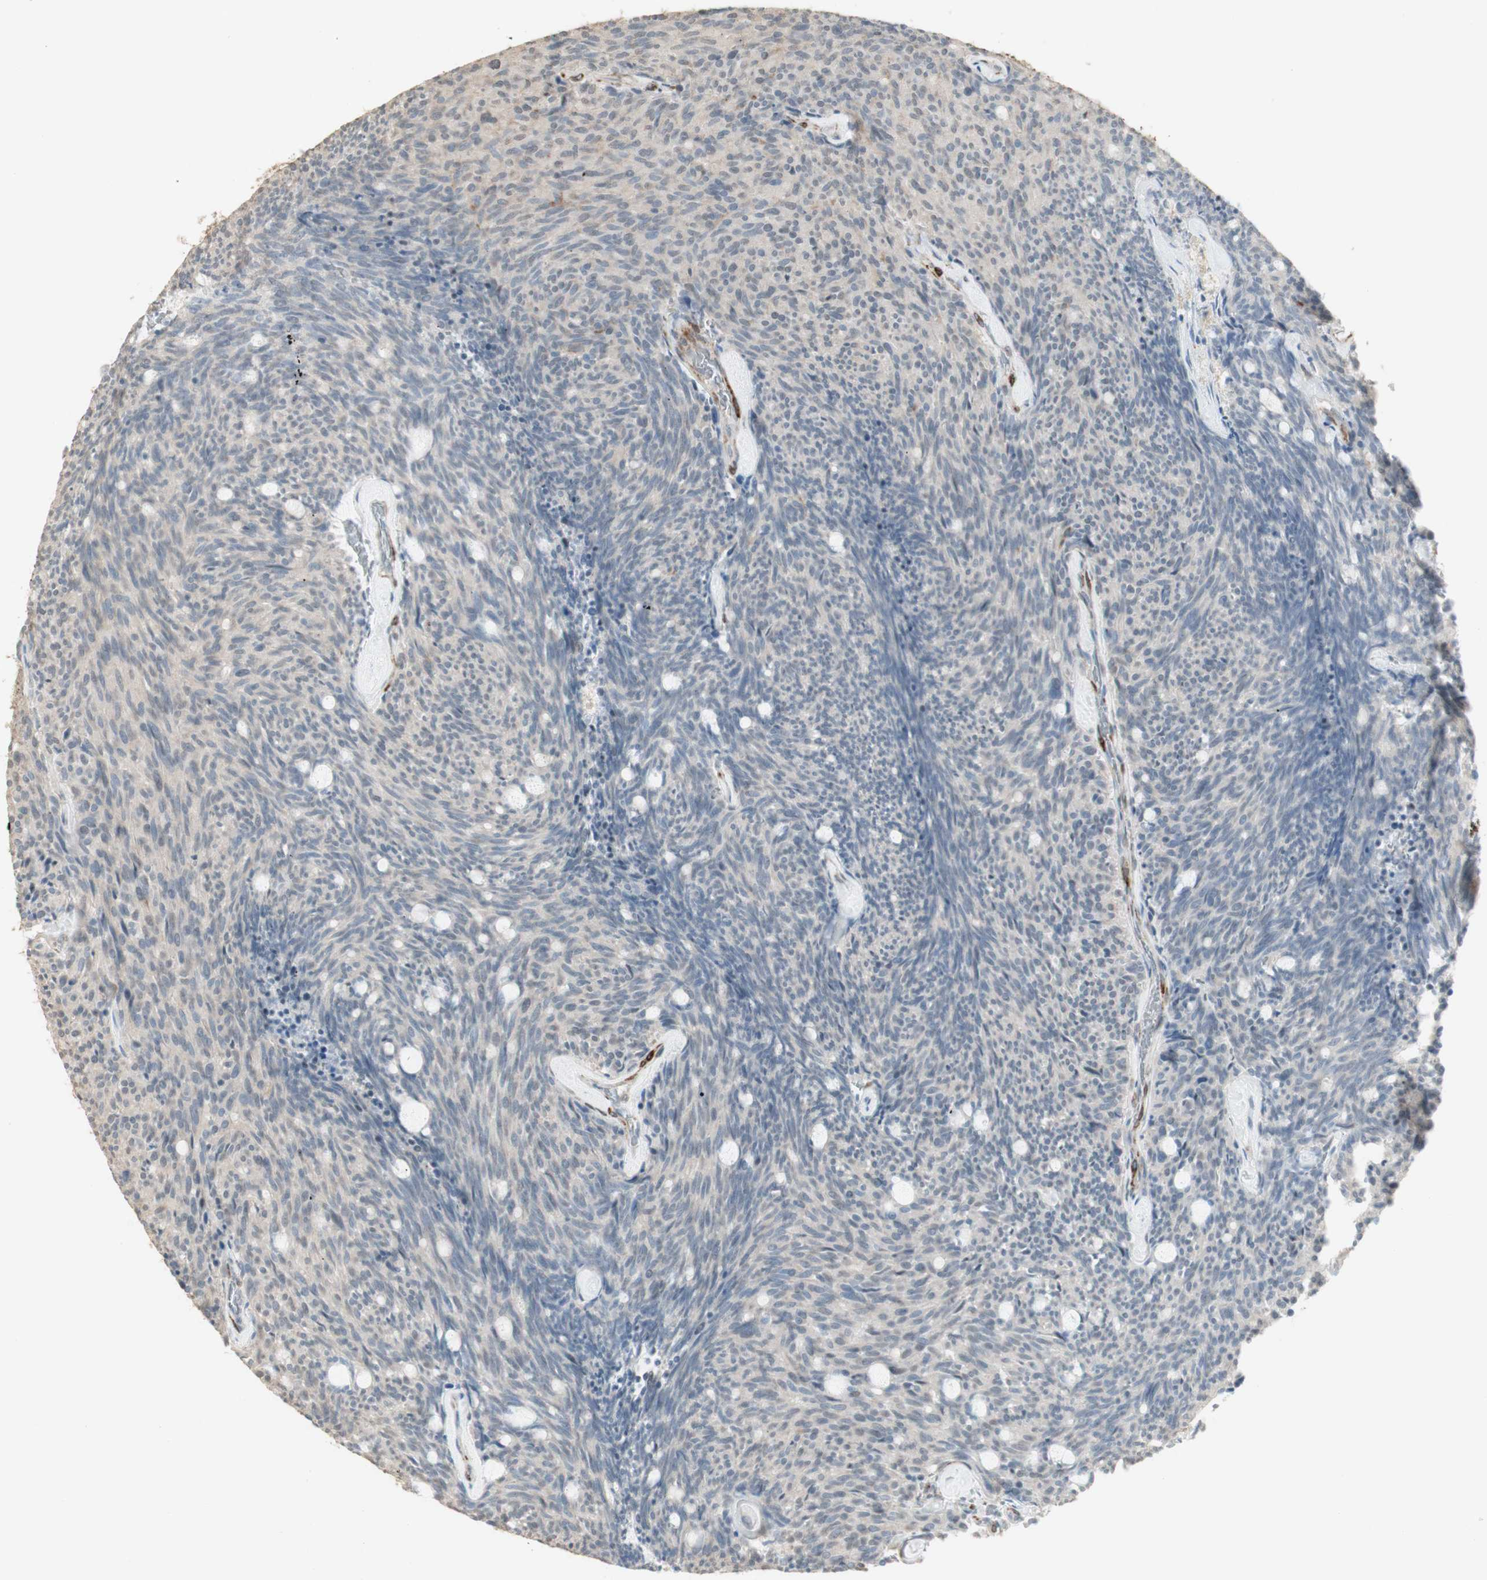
{"staining": {"intensity": "negative", "quantity": "none", "location": "none"}, "tissue": "carcinoid", "cell_type": "Tumor cells", "image_type": "cancer", "snomed": [{"axis": "morphology", "description": "Carcinoid, malignant, NOS"}, {"axis": "topography", "description": "Pancreas"}], "caption": "Immunohistochemical staining of human carcinoid shows no significant positivity in tumor cells.", "gene": "MUC3A", "patient": {"sex": "female", "age": 54}}